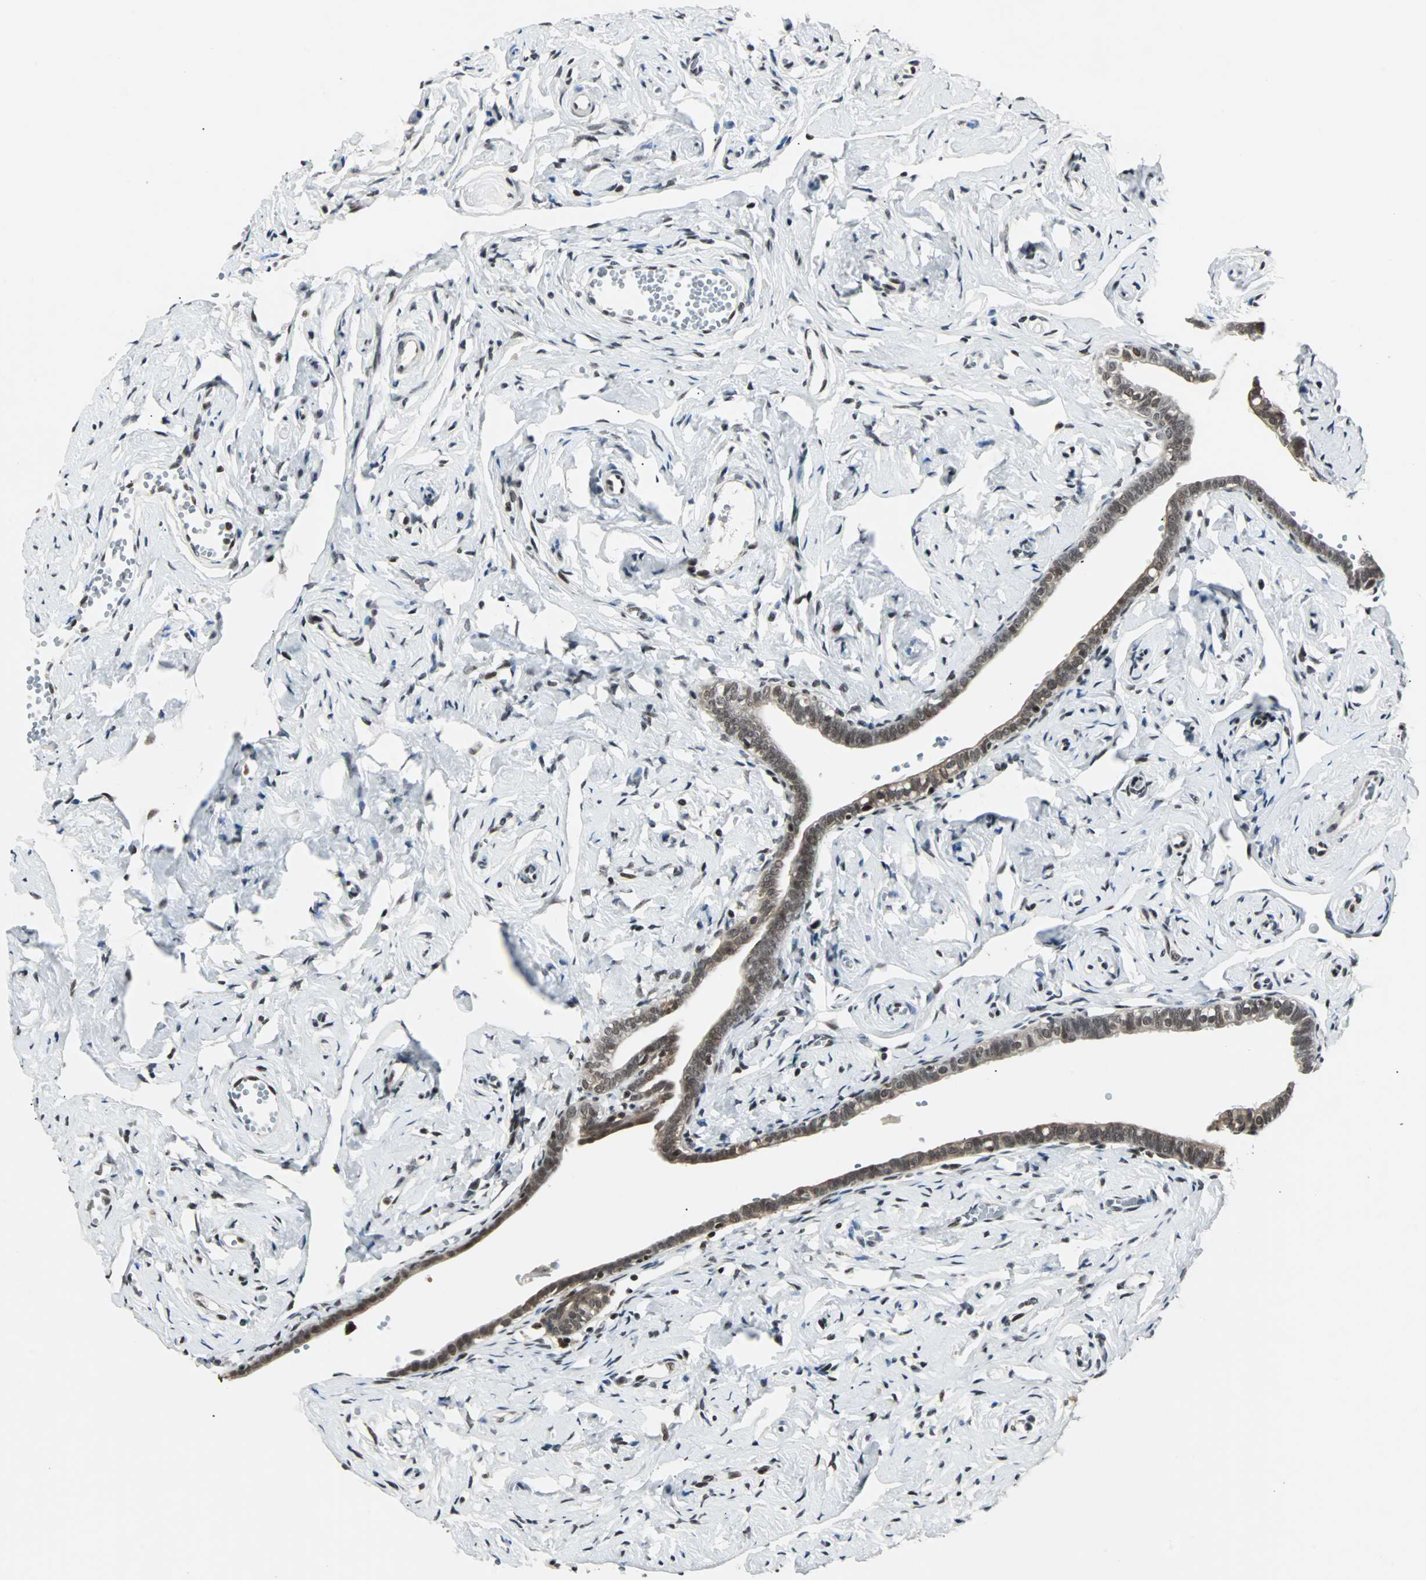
{"staining": {"intensity": "moderate", "quantity": ">75%", "location": "nuclear"}, "tissue": "fallopian tube", "cell_type": "Glandular cells", "image_type": "normal", "snomed": [{"axis": "morphology", "description": "Normal tissue, NOS"}, {"axis": "topography", "description": "Fallopian tube"}], "caption": "Unremarkable fallopian tube displays moderate nuclear expression in about >75% of glandular cells, visualized by immunohistochemistry.", "gene": "TERF2IP", "patient": {"sex": "female", "age": 71}}